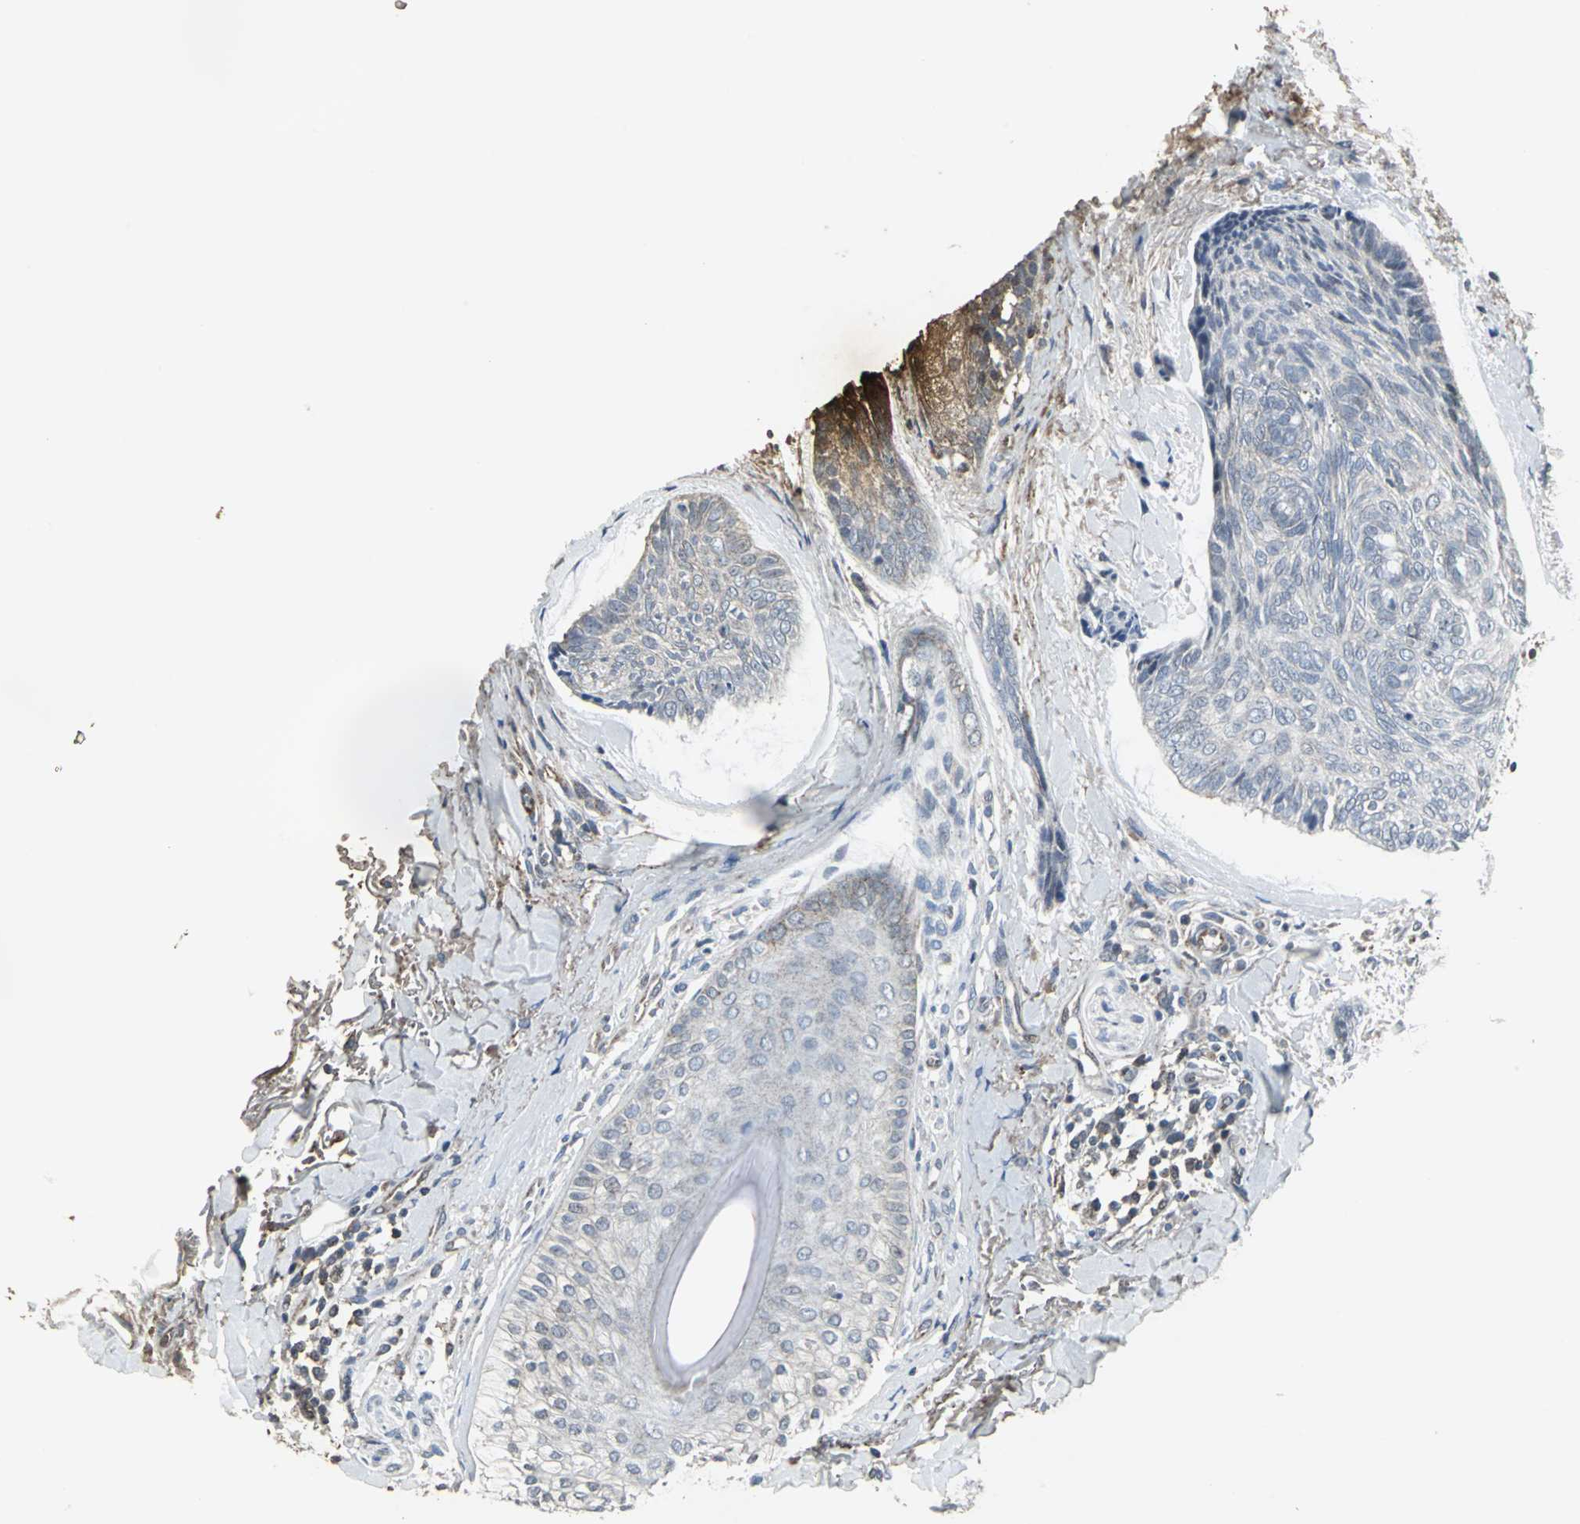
{"staining": {"intensity": "negative", "quantity": "none", "location": "none"}, "tissue": "skin cancer", "cell_type": "Tumor cells", "image_type": "cancer", "snomed": [{"axis": "morphology", "description": "Normal tissue, NOS"}, {"axis": "morphology", "description": "Basal cell carcinoma"}, {"axis": "topography", "description": "Skin"}], "caption": "Skin basal cell carcinoma was stained to show a protein in brown. There is no significant staining in tumor cells.", "gene": "DNAJB4", "patient": {"sex": "female", "age": 71}}